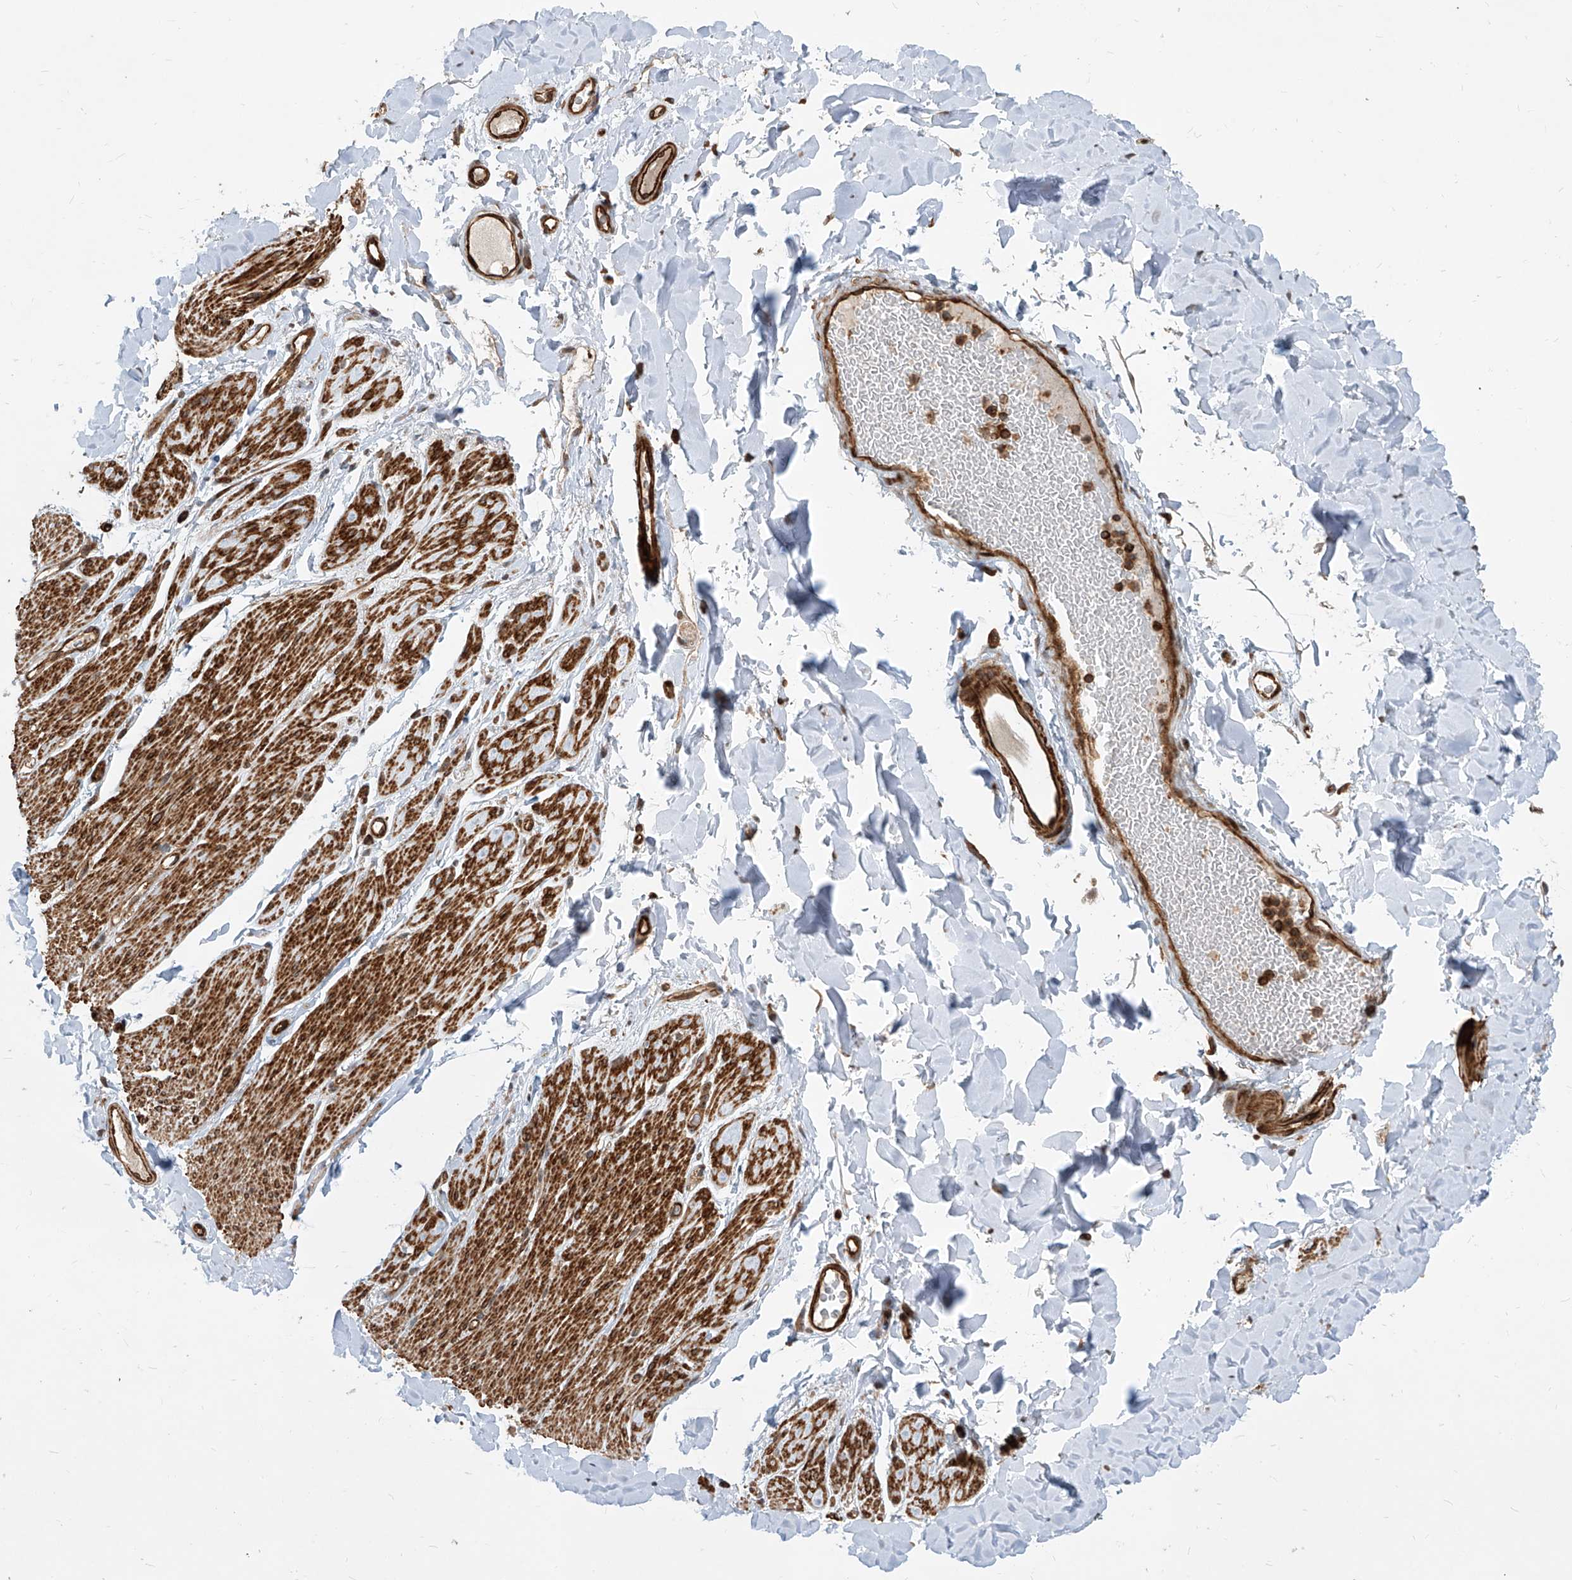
{"staining": {"intensity": "strong", "quantity": ">75%", "location": "cytoplasmic/membranous"}, "tissue": "smooth muscle", "cell_type": "Smooth muscle cells", "image_type": "normal", "snomed": [{"axis": "morphology", "description": "Normal tissue, NOS"}, {"axis": "topography", "description": "Colon"}, {"axis": "topography", "description": "Peripheral nerve tissue"}], "caption": "Protein analysis of unremarkable smooth muscle demonstrates strong cytoplasmic/membranous staining in approximately >75% of smooth muscle cells. (DAB IHC with brightfield microscopy, high magnification).", "gene": "MAGED2", "patient": {"sex": "female", "age": 61}}